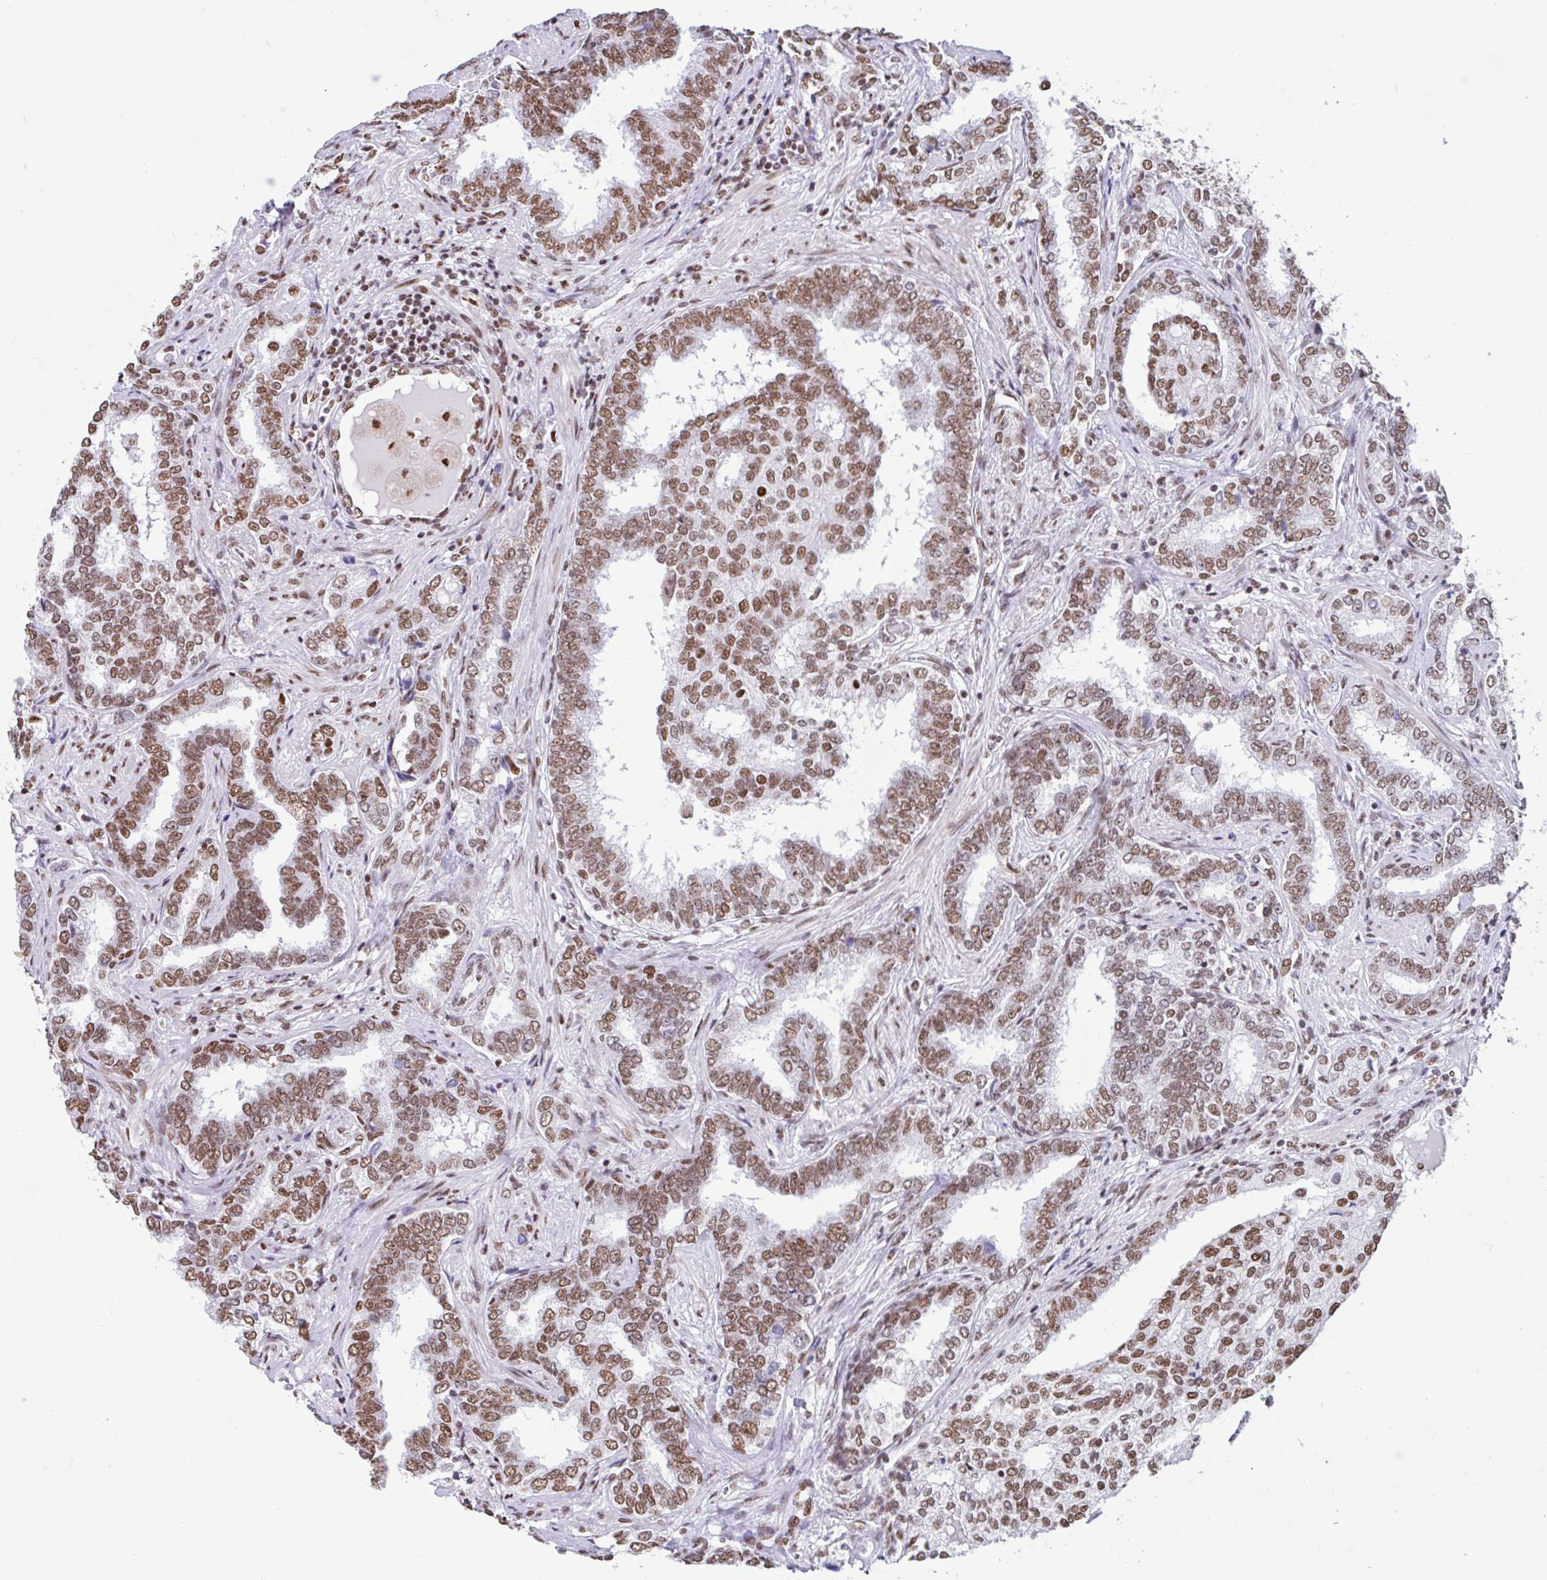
{"staining": {"intensity": "moderate", "quantity": ">75%", "location": "nuclear"}, "tissue": "prostate cancer", "cell_type": "Tumor cells", "image_type": "cancer", "snomed": [{"axis": "morphology", "description": "Adenocarcinoma, High grade"}, {"axis": "topography", "description": "Prostate"}], "caption": "Protein staining demonstrates moderate nuclear expression in about >75% of tumor cells in prostate cancer.", "gene": "KHDRBS1", "patient": {"sex": "male", "age": 72}}